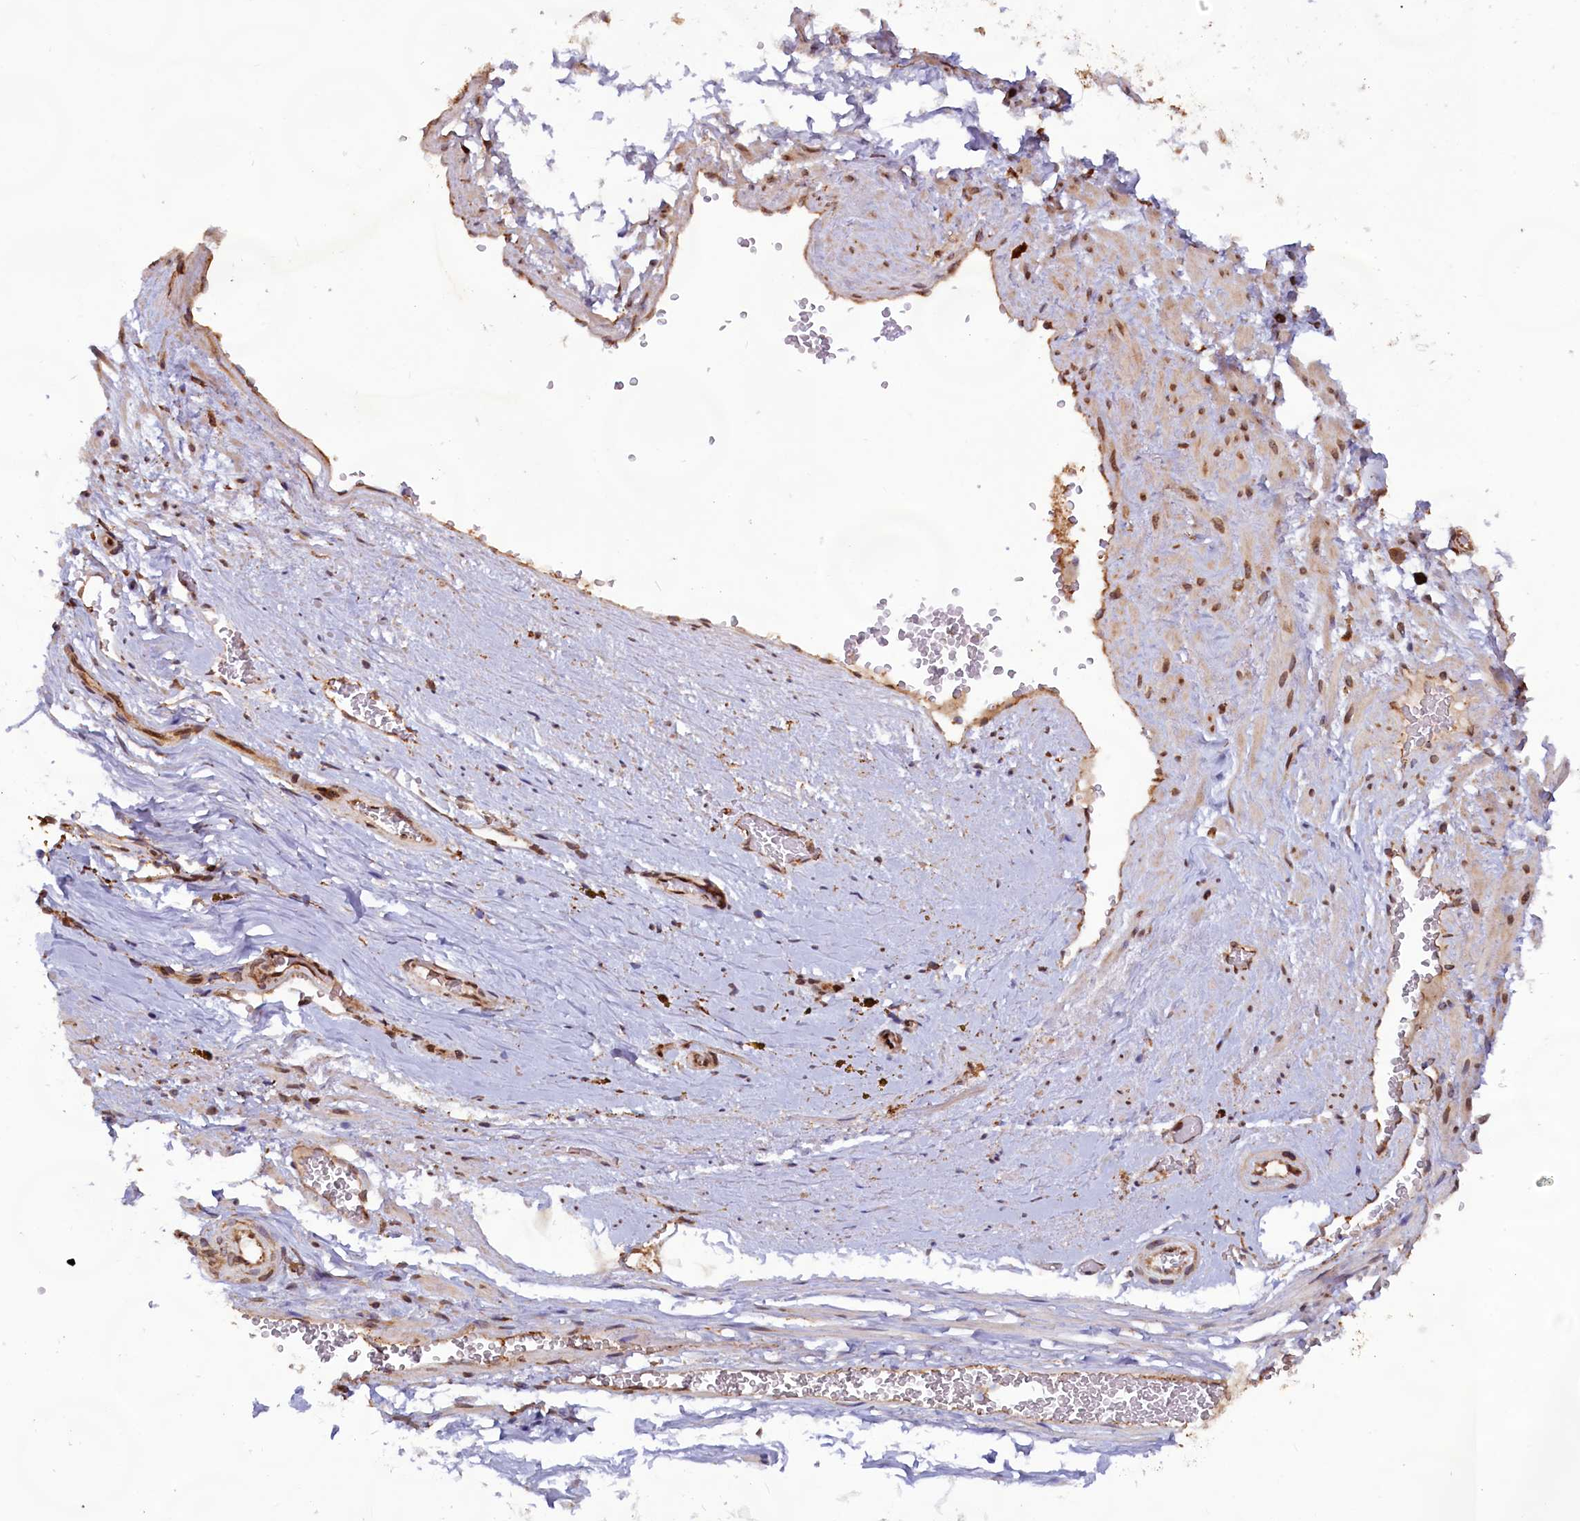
{"staining": {"intensity": "negative", "quantity": "none", "location": "none"}, "tissue": "adipose tissue", "cell_type": "Adipocytes", "image_type": "normal", "snomed": [{"axis": "morphology", "description": "Normal tissue, NOS"}, {"axis": "morphology", "description": "Adenocarcinoma, Low grade"}, {"axis": "topography", "description": "Prostate"}, {"axis": "topography", "description": "Peripheral nerve tissue"}], "caption": "Immunohistochemistry image of normal human adipose tissue stained for a protein (brown), which demonstrates no staining in adipocytes. (IHC, brightfield microscopy, high magnification).", "gene": "TBC1D19", "patient": {"sex": "male", "age": 63}}